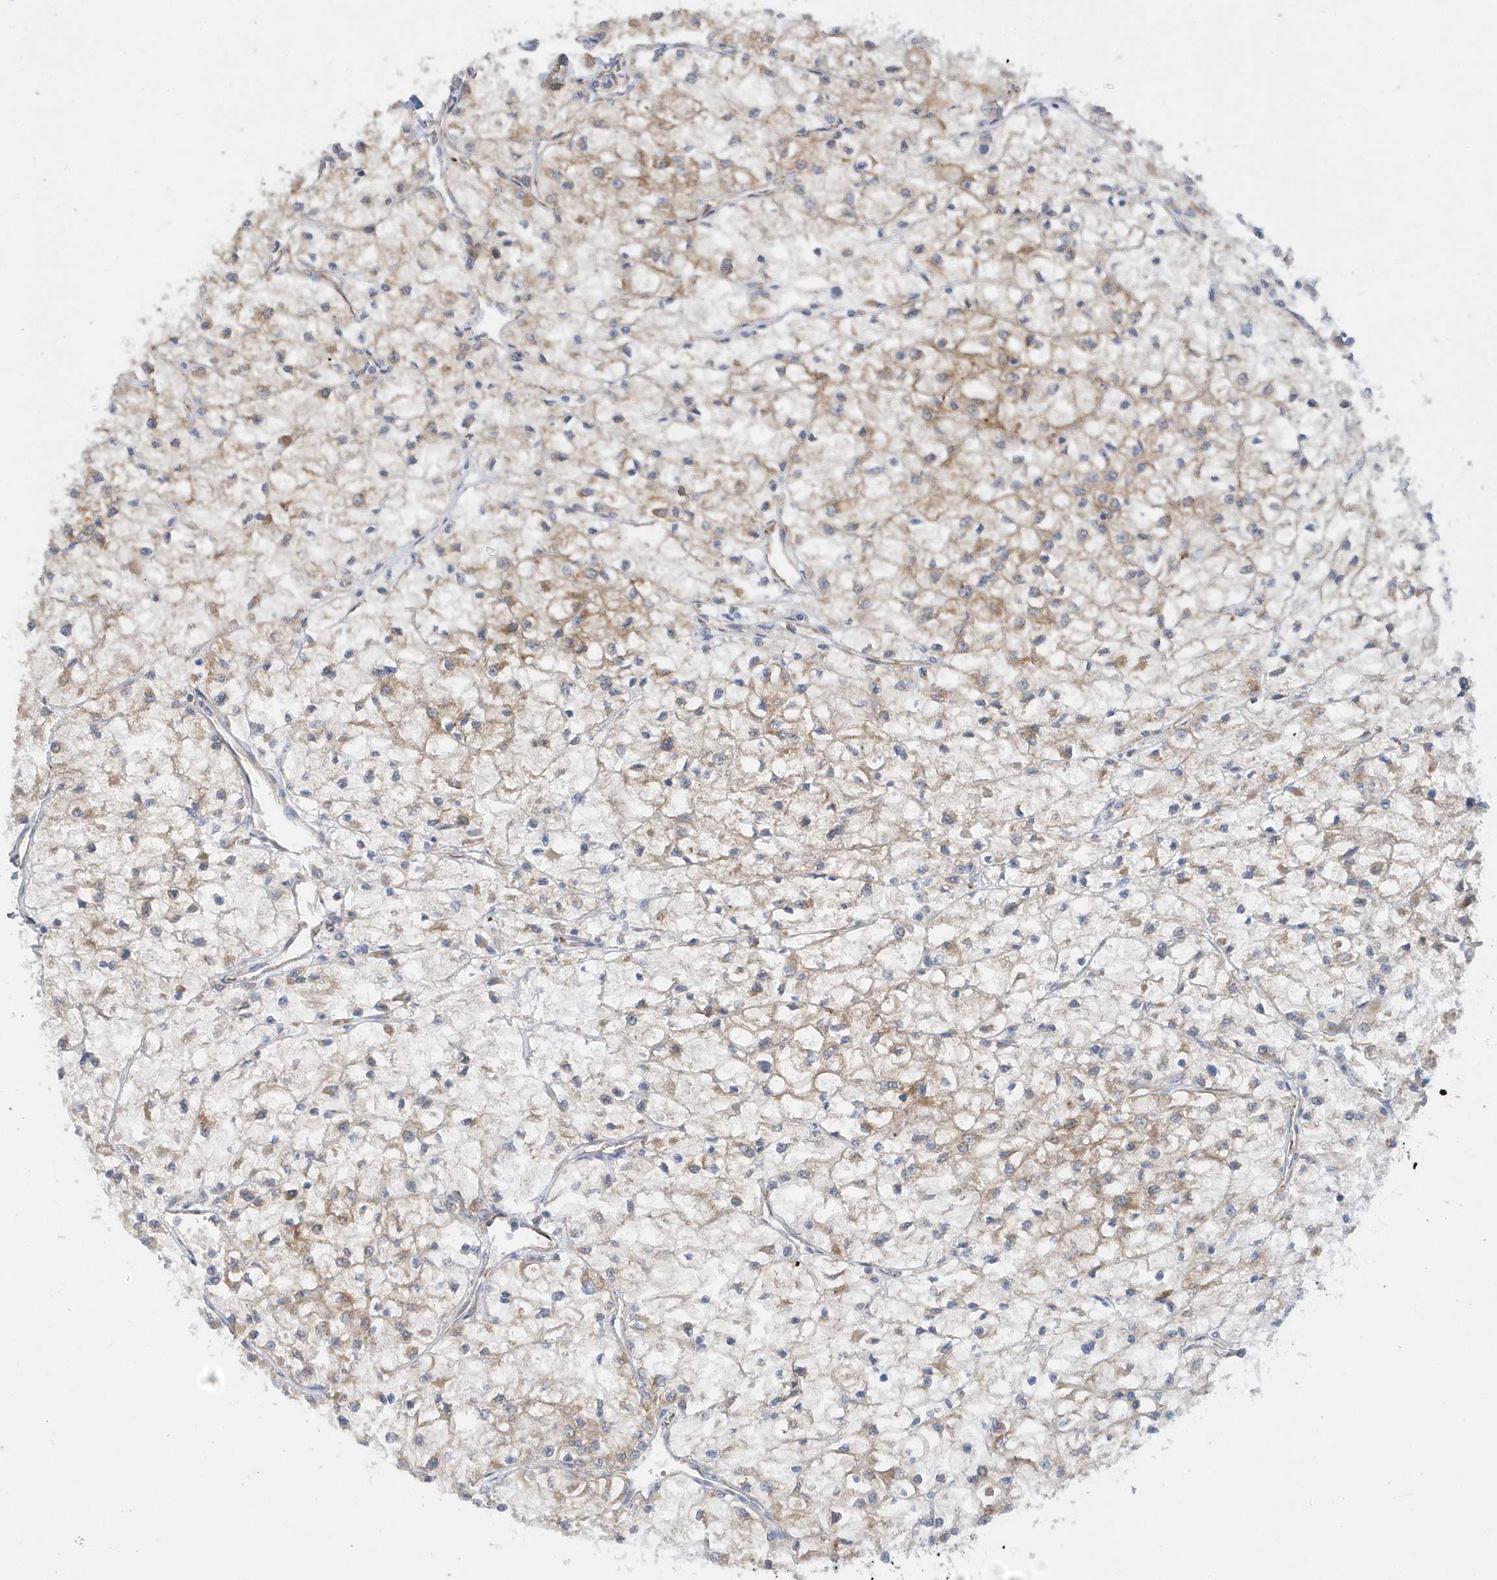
{"staining": {"intensity": "moderate", "quantity": "<25%", "location": "cytoplasmic/membranous"}, "tissue": "renal cancer", "cell_type": "Tumor cells", "image_type": "cancer", "snomed": [{"axis": "morphology", "description": "Adenocarcinoma, NOS"}, {"axis": "topography", "description": "Kidney"}], "caption": "Protein expression analysis of adenocarcinoma (renal) demonstrates moderate cytoplasmic/membranous expression in about <25% of tumor cells.", "gene": "RAB17", "patient": {"sex": "male", "age": 80}}